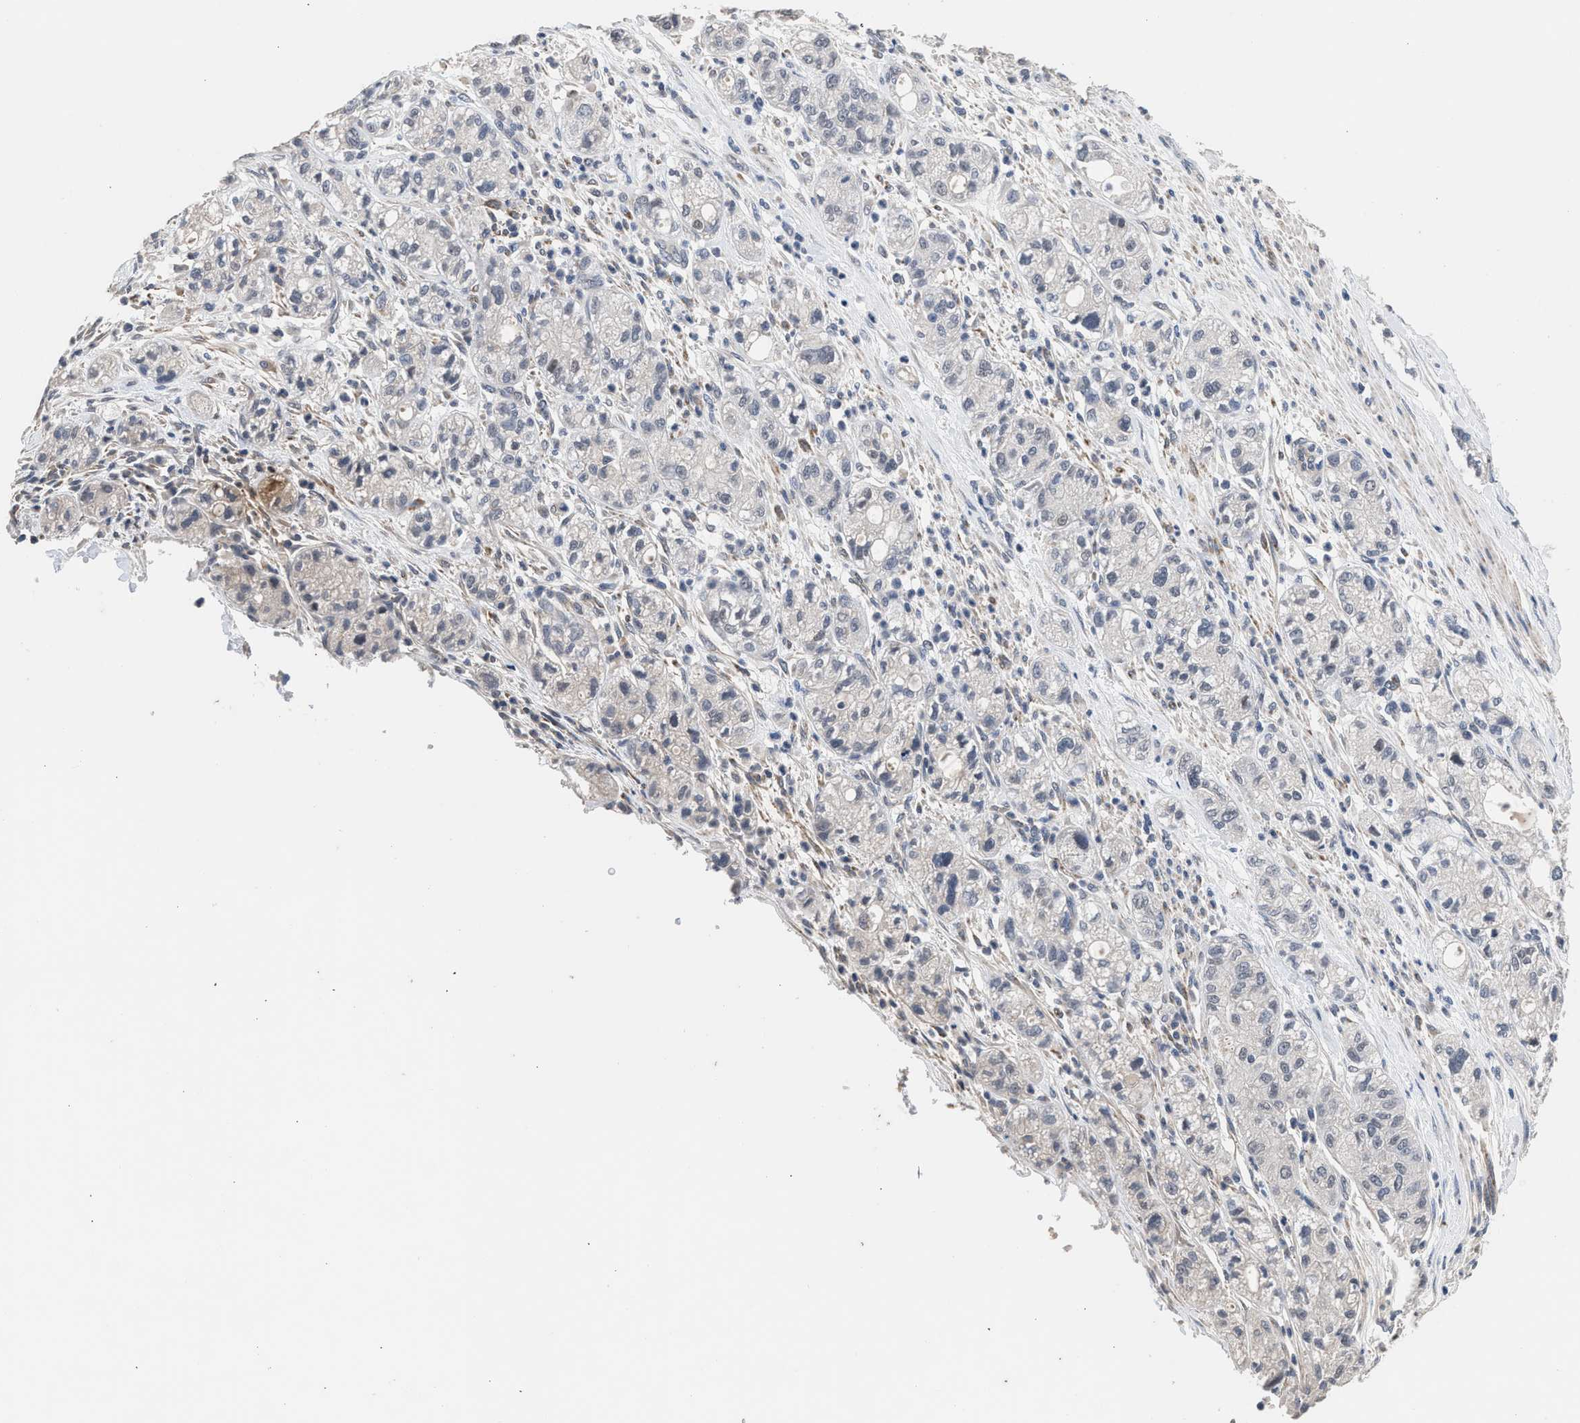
{"staining": {"intensity": "weak", "quantity": "<25%", "location": "cytoplasmic/membranous"}, "tissue": "pancreatic cancer", "cell_type": "Tumor cells", "image_type": "cancer", "snomed": [{"axis": "morphology", "description": "Adenocarcinoma, NOS"}, {"axis": "topography", "description": "Pancreas"}], "caption": "Tumor cells show no significant positivity in pancreatic adenocarcinoma.", "gene": "CSF3R", "patient": {"sex": "female", "age": 78}}